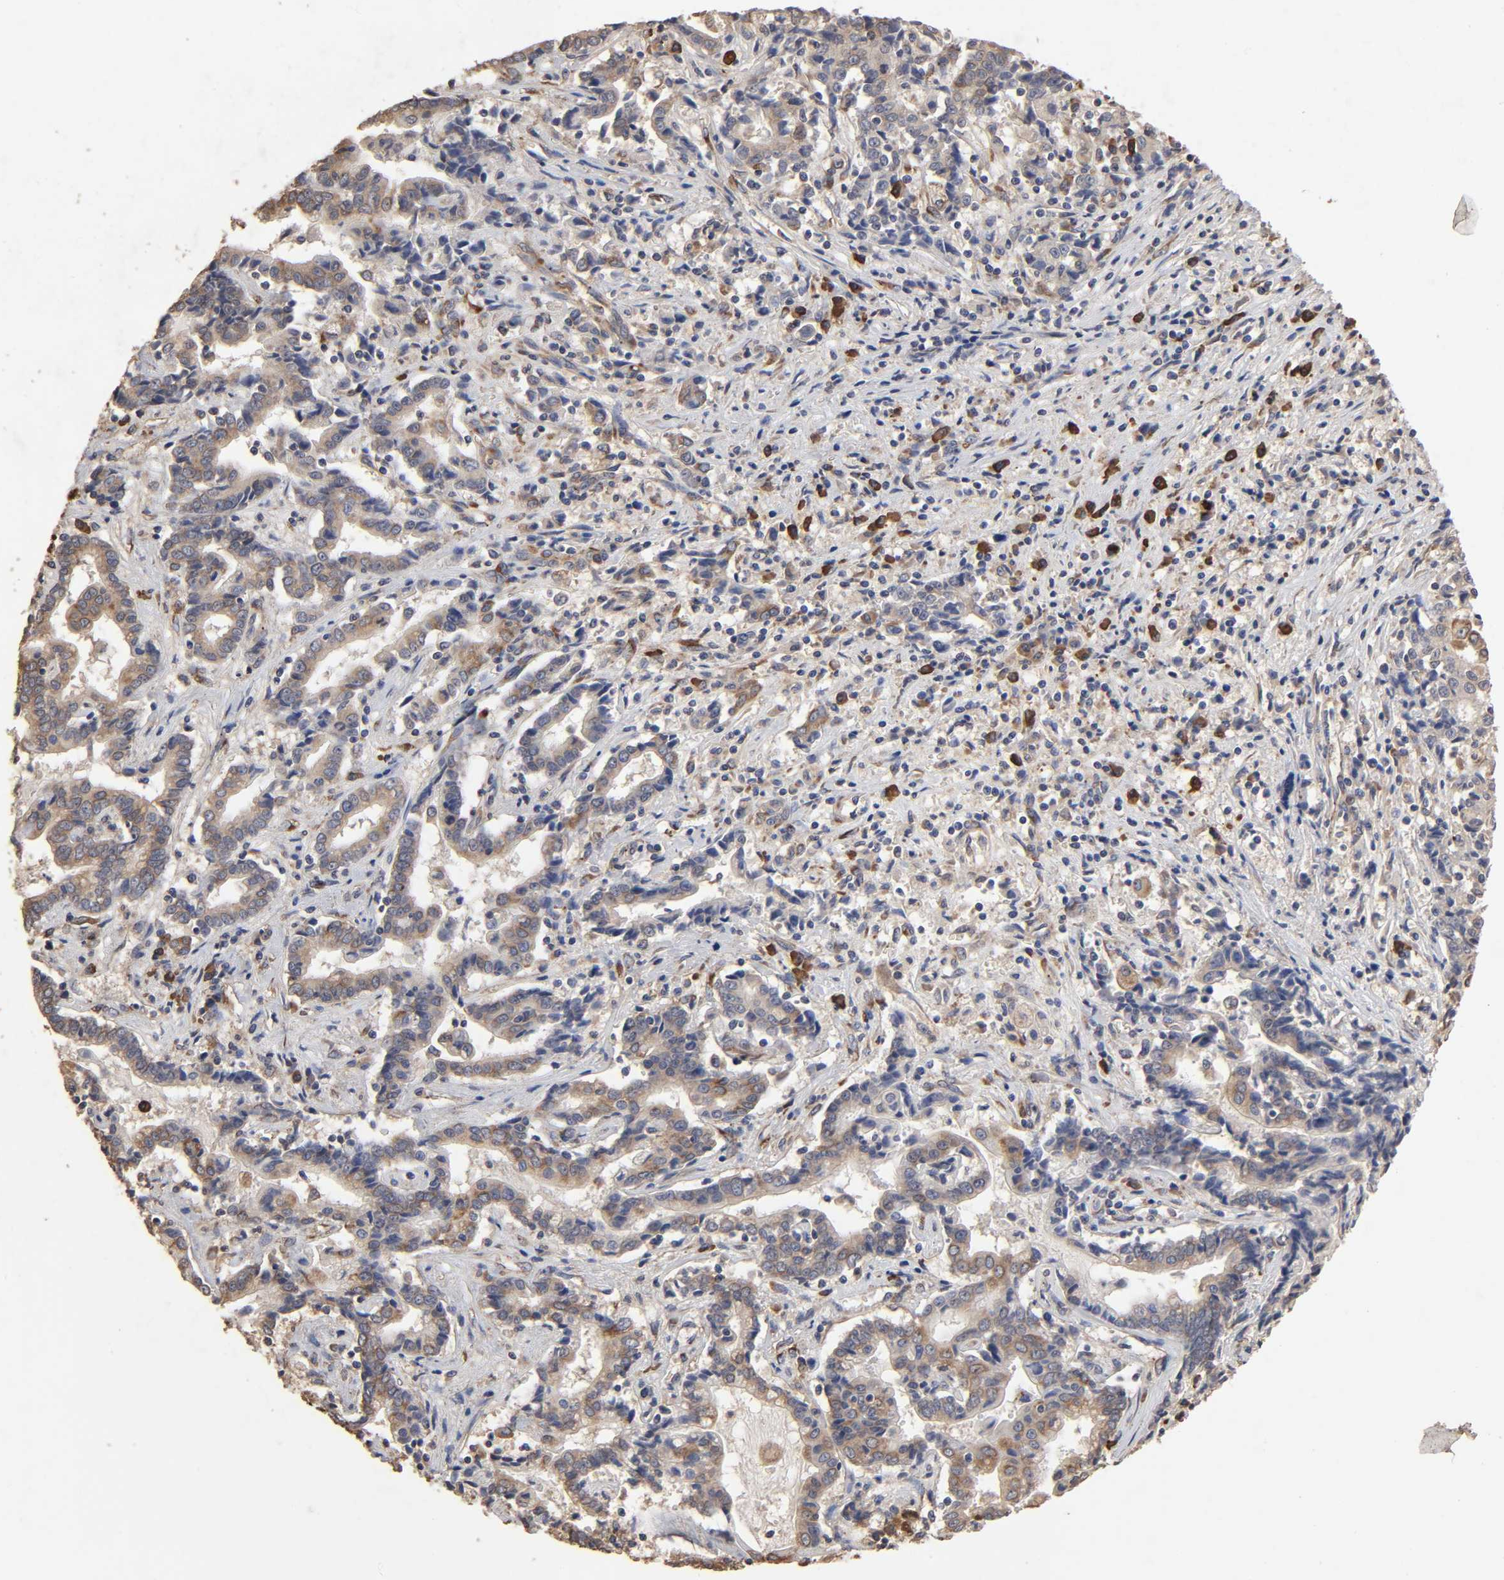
{"staining": {"intensity": "moderate", "quantity": ">75%", "location": "cytoplasmic/membranous"}, "tissue": "liver cancer", "cell_type": "Tumor cells", "image_type": "cancer", "snomed": [{"axis": "morphology", "description": "Cholangiocarcinoma"}, {"axis": "topography", "description": "Liver"}], "caption": "Liver cancer (cholangiocarcinoma) stained with DAB immunohistochemistry (IHC) reveals medium levels of moderate cytoplasmic/membranous positivity in approximately >75% of tumor cells. Using DAB (brown) and hematoxylin (blue) stains, captured at high magnification using brightfield microscopy.", "gene": "EIF4G2", "patient": {"sex": "male", "age": 57}}